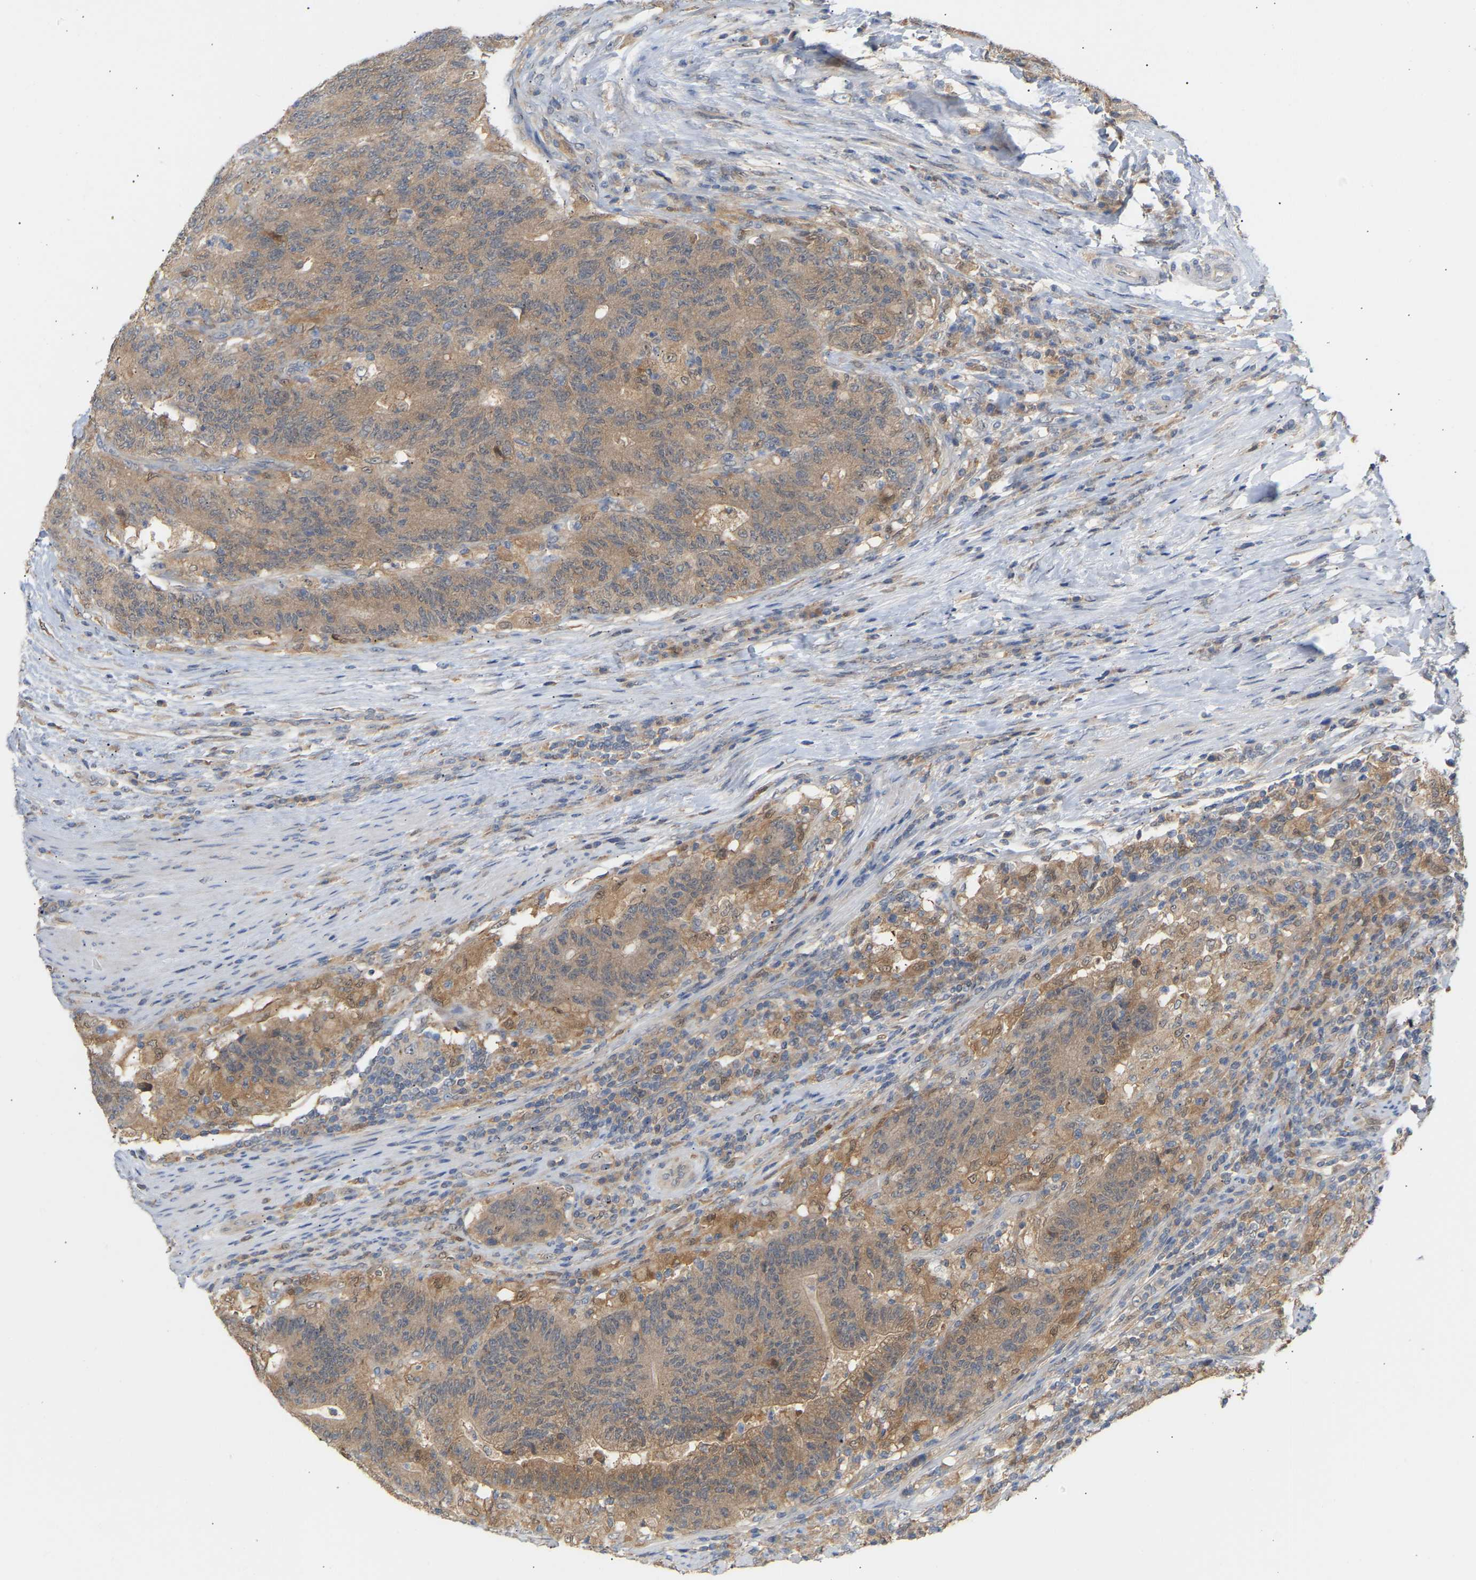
{"staining": {"intensity": "weak", "quantity": "25%-75%", "location": "cytoplasmic/membranous"}, "tissue": "colorectal cancer", "cell_type": "Tumor cells", "image_type": "cancer", "snomed": [{"axis": "morphology", "description": "Normal tissue, NOS"}, {"axis": "morphology", "description": "Adenocarcinoma, NOS"}, {"axis": "topography", "description": "Colon"}], "caption": "Weak cytoplasmic/membranous expression is identified in approximately 25%-75% of tumor cells in colorectal adenocarcinoma. Immunohistochemistry (ihc) stains the protein of interest in brown and the nuclei are stained blue.", "gene": "TPMT", "patient": {"sex": "female", "age": 75}}